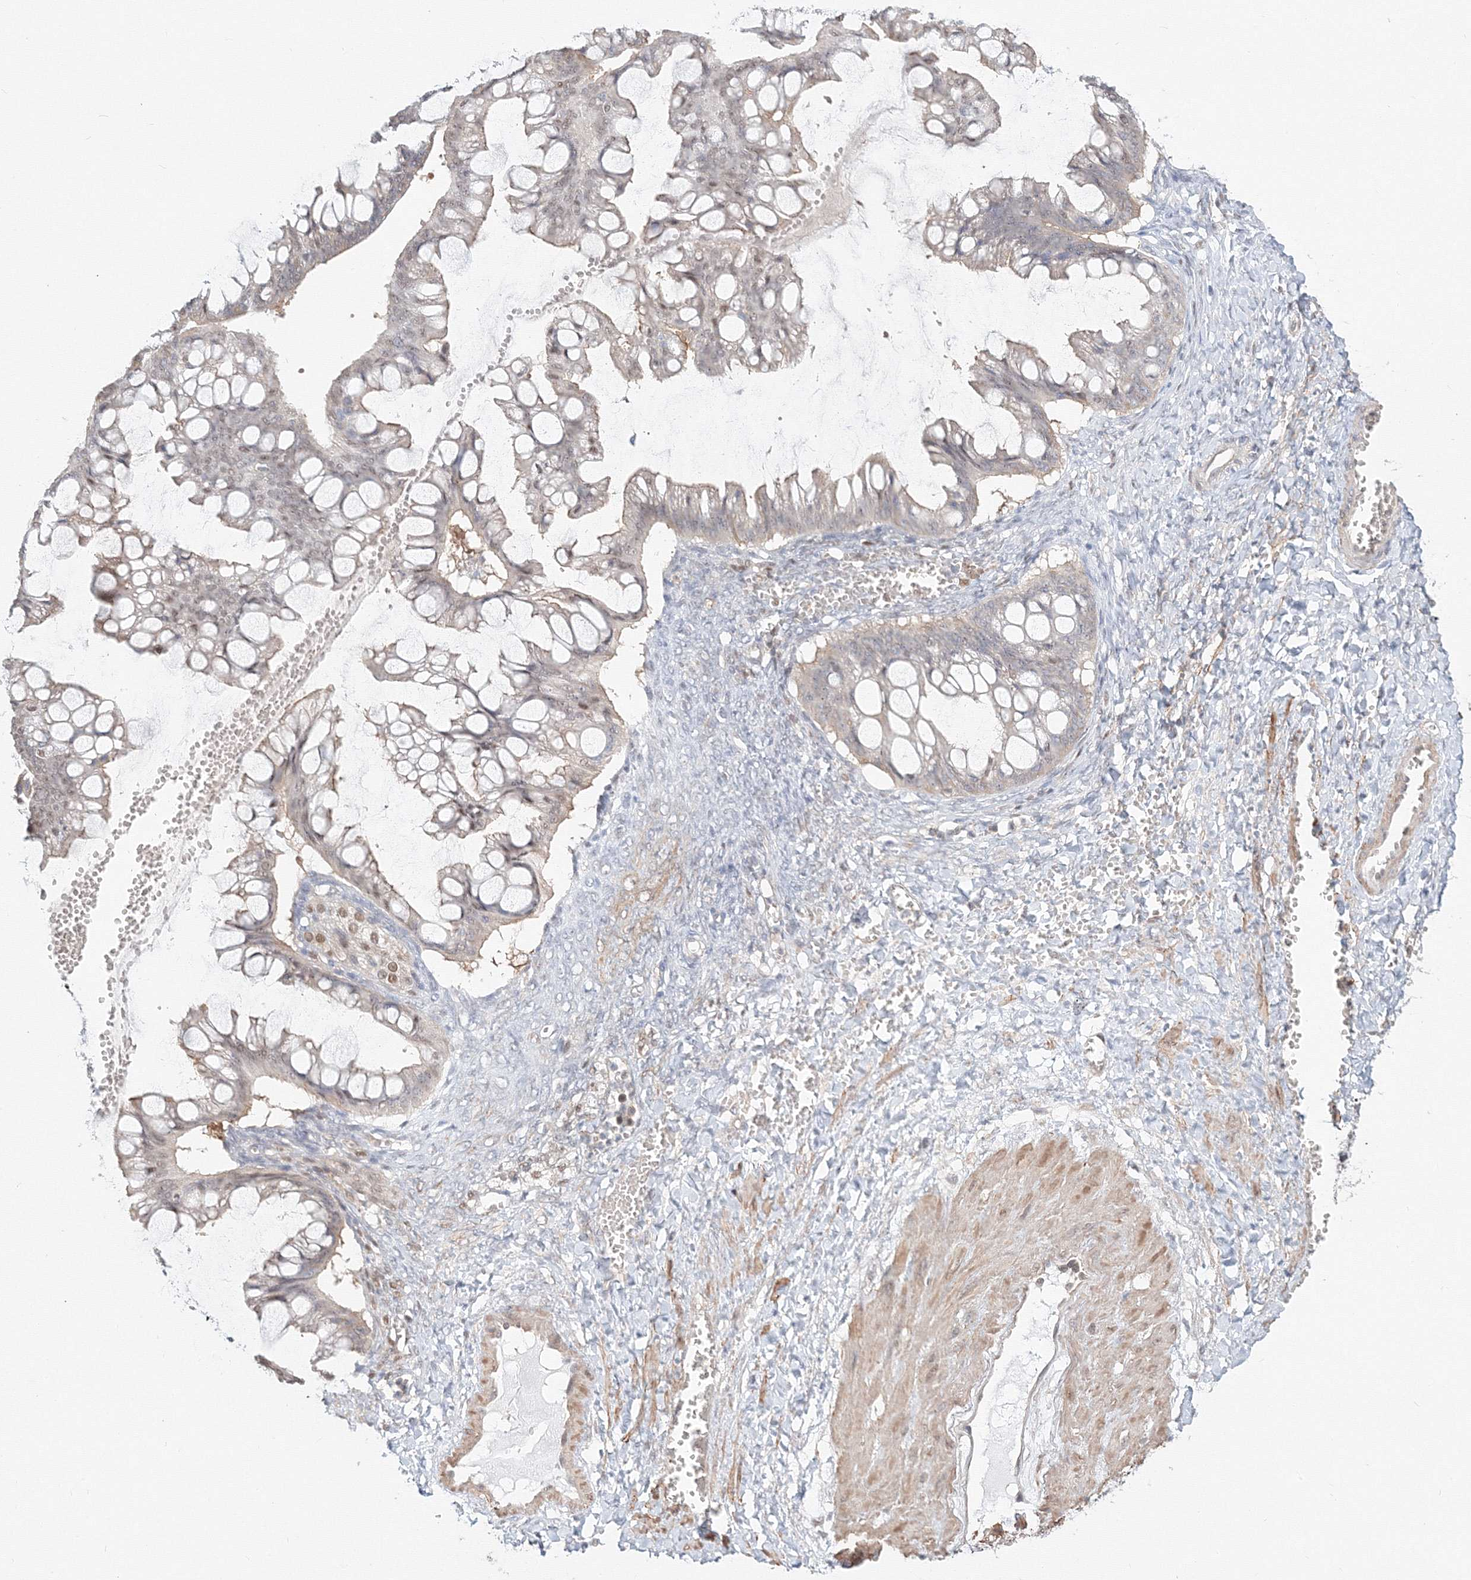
{"staining": {"intensity": "weak", "quantity": "<25%", "location": "nuclear"}, "tissue": "ovarian cancer", "cell_type": "Tumor cells", "image_type": "cancer", "snomed": [{"axis": "morphology", "description": "Cystadenocarcinoma, mucinous, NOS"}, {"axis": "topography", "description": "Ovary"}], "caption": "This photomicrograph is of mucinous cystadenocarcinoma (ovarian) stained with immunohistochemistry (IHC) to label a protein in brown with the nuclei are counter-stained blue. There is no staining in tumor cells.", "gene": "ARHGAP21", "patient": {"sex": "female", "age": 73}}